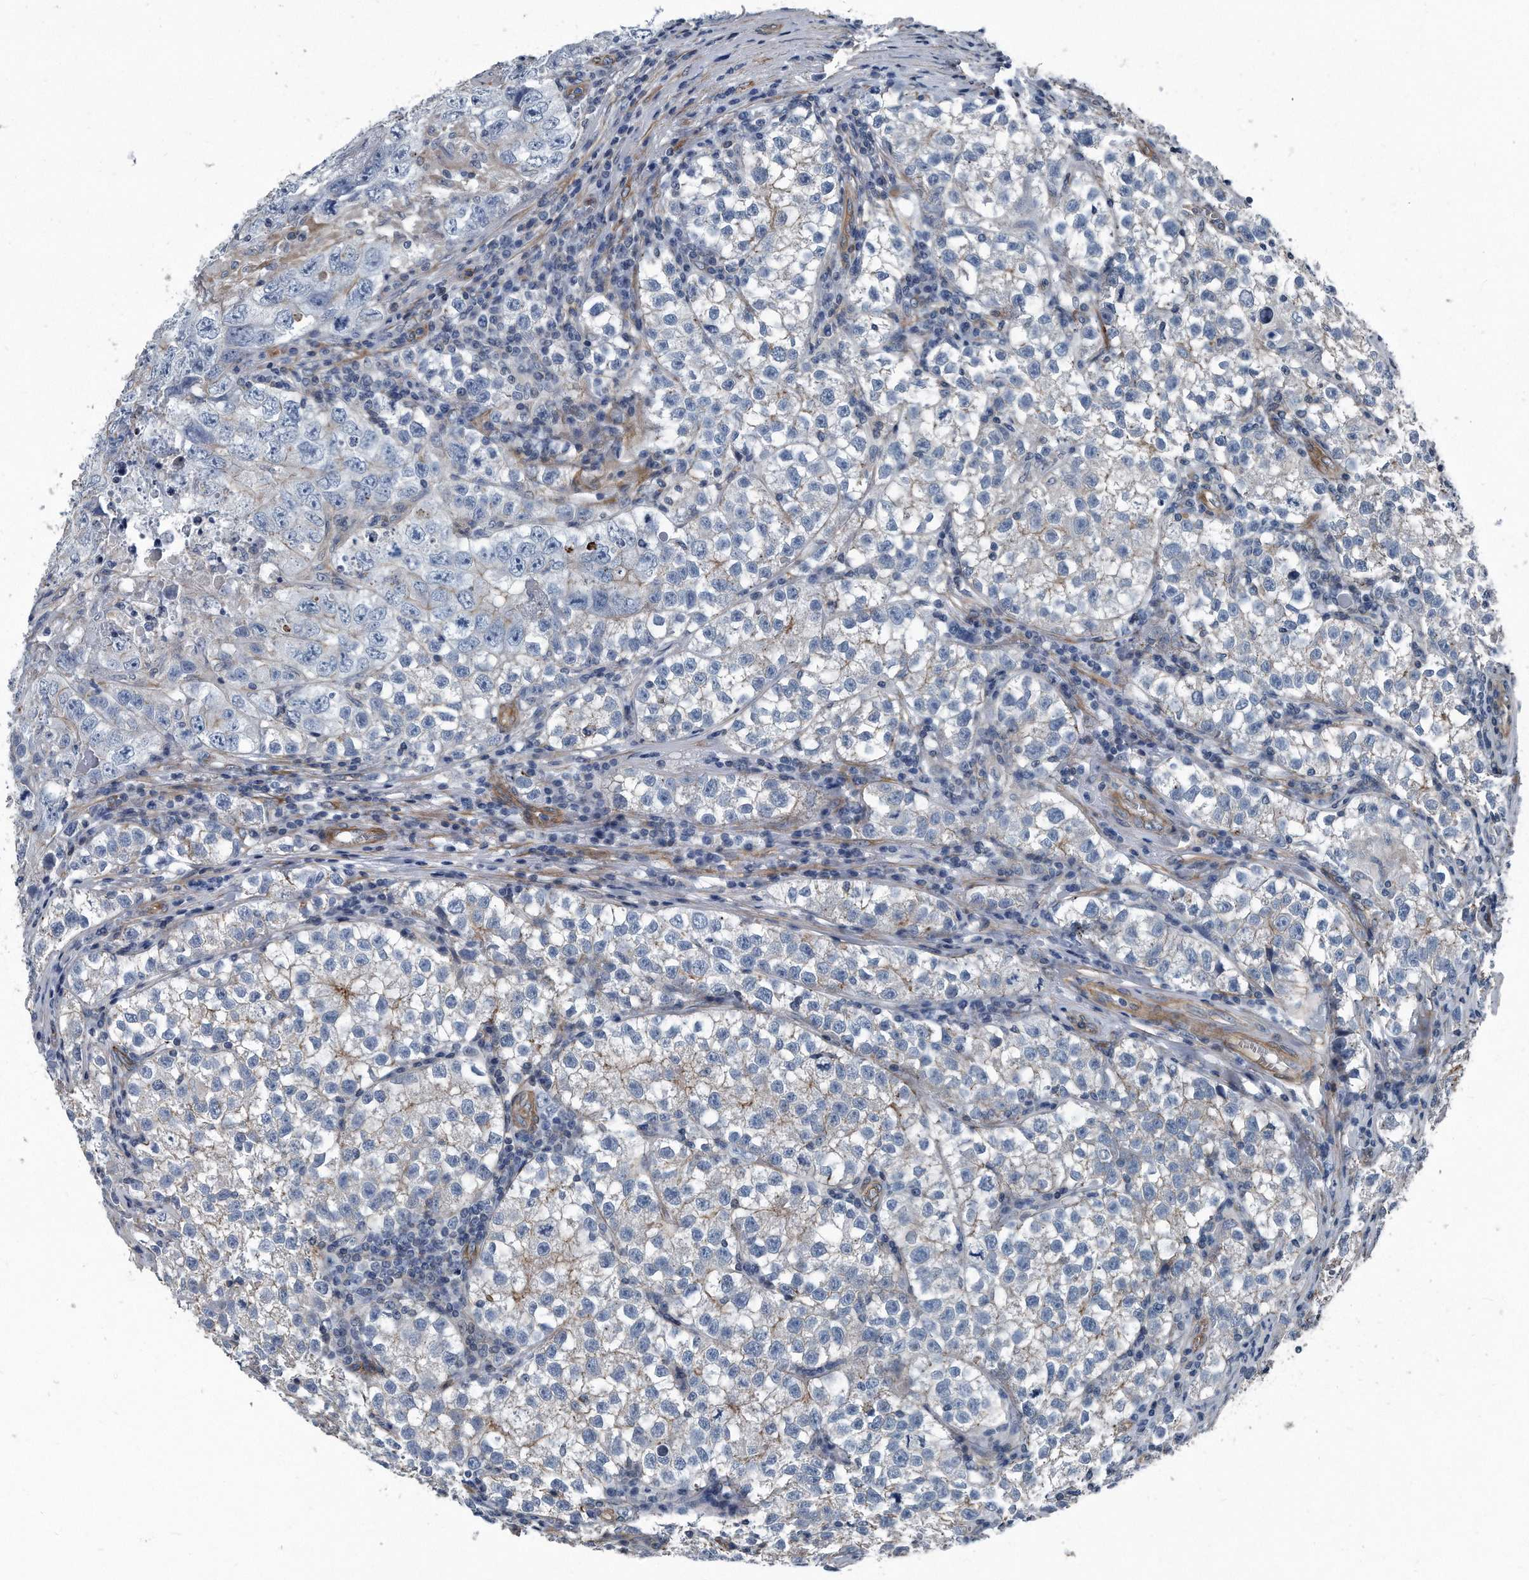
{"staining": {"intensity": "weak", "quantity": "<25%", "location": "cytoplasmic/membranous"}, "tissue": "testis cancer", "cell_type": "Tumor cells", "image_type": "cancer", "snomed": [{"axis": "morphology", "description": "Seminoma, NOS"}, {"axis": "morphology", "description": "Carcinoma, Embryonal, NOS"}, {"axis": "topography", "description": "Testis"}], "caption": "A high-resolution photomicrograph shows IHC staining of testis cancer, which exhibits no significant staining in tumor cells. (Brightfield microscopy of DAB immunohistochemistry (IHC) at high magnification).", "gene": "PLEC", "patient": {"sex": "male", "age": 43}}